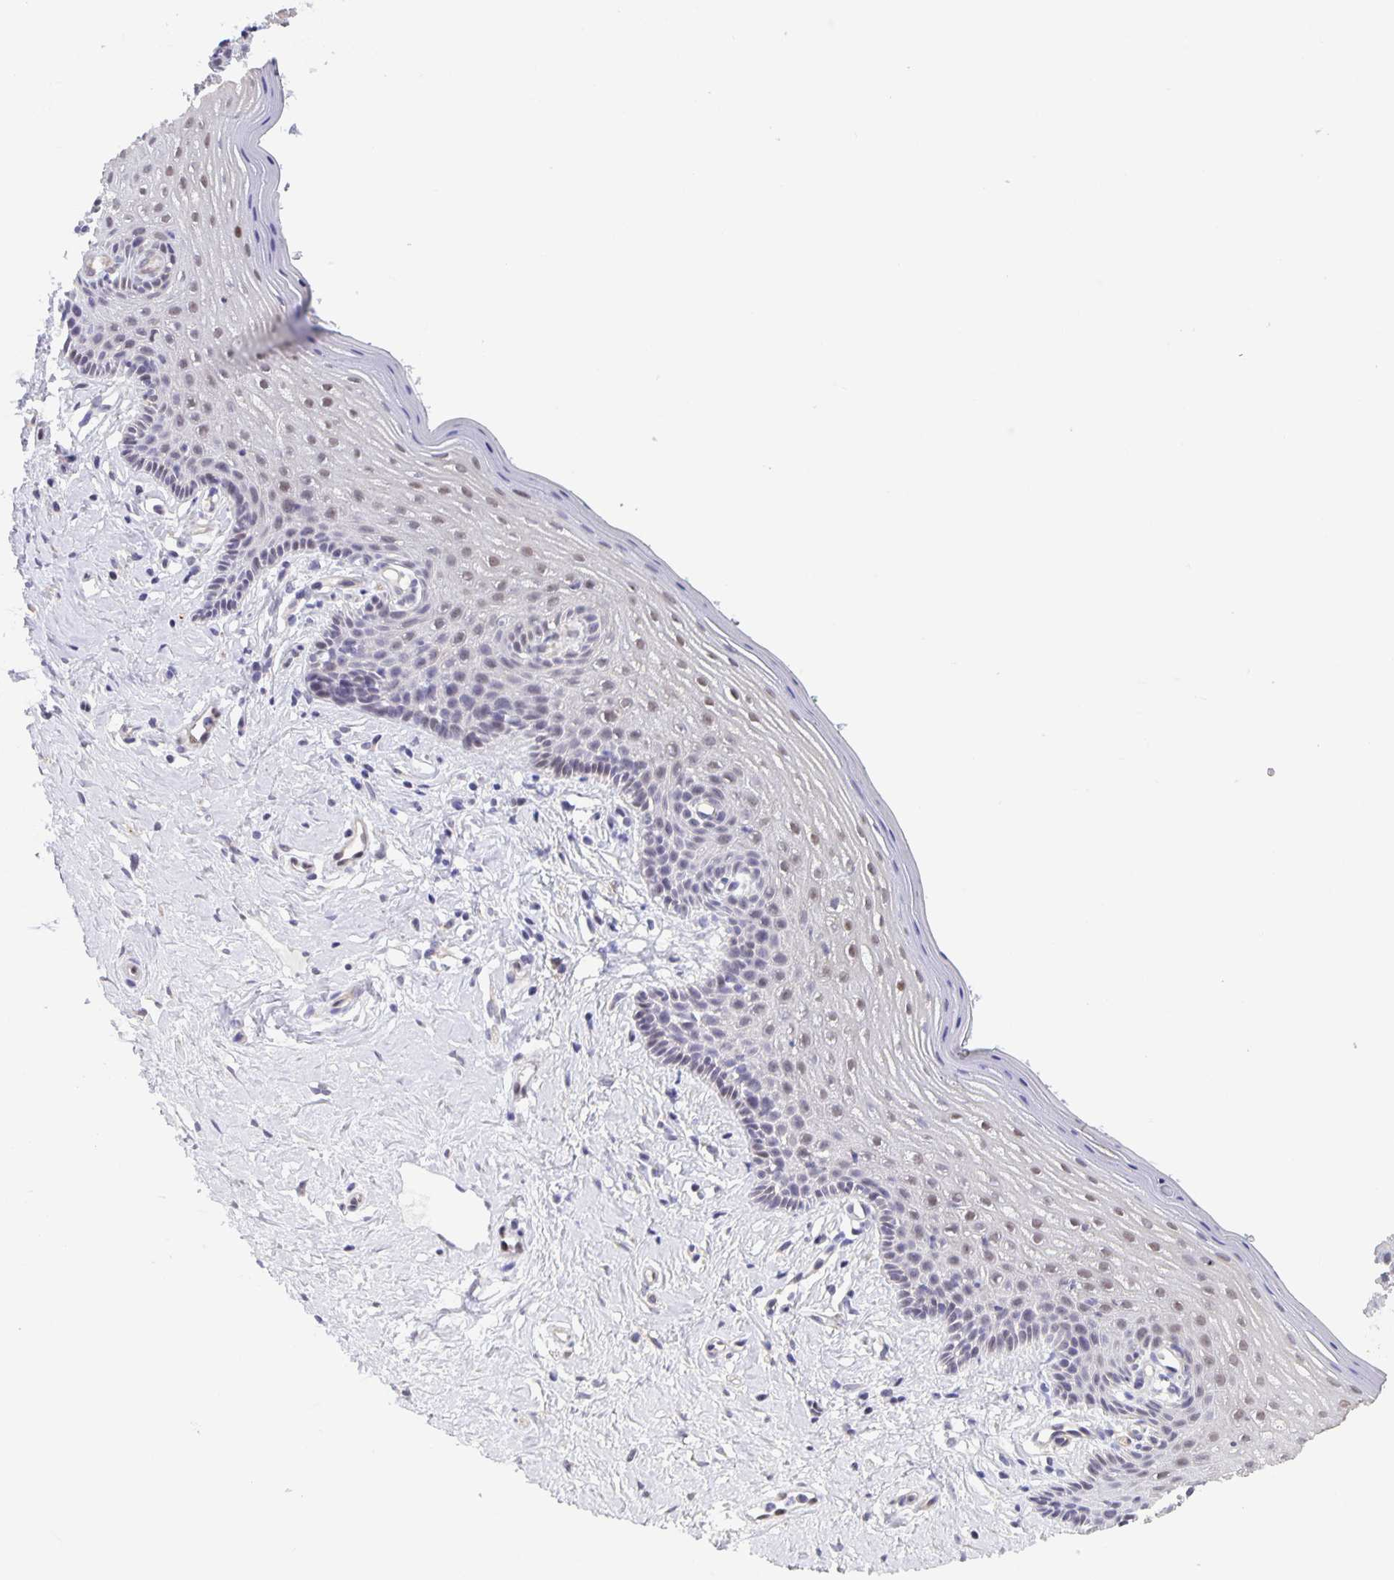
{"staining": {"intensity": "weak", "quantity": "25%-75%", "location": "nuclear"}, "tissue": "vagina", "cell_type": "Squamous epithelial cells", "image_type": "normal", "snomed": [{"axis": "morphology", "description": "Normal tissue, NOS"}, {"axis": "topography", "description": "Vagina"}], "caption": "IHC photomicrograph of normal vagina: vagina stained using immunohistochemistry reveals low levels of weak protein expression localized specifically in the nuclear of squamous epithelial cells, appearing as a nuclear brown color.", "gene": "MAPK12", "patient": {"sex": "female", "age": 42}}